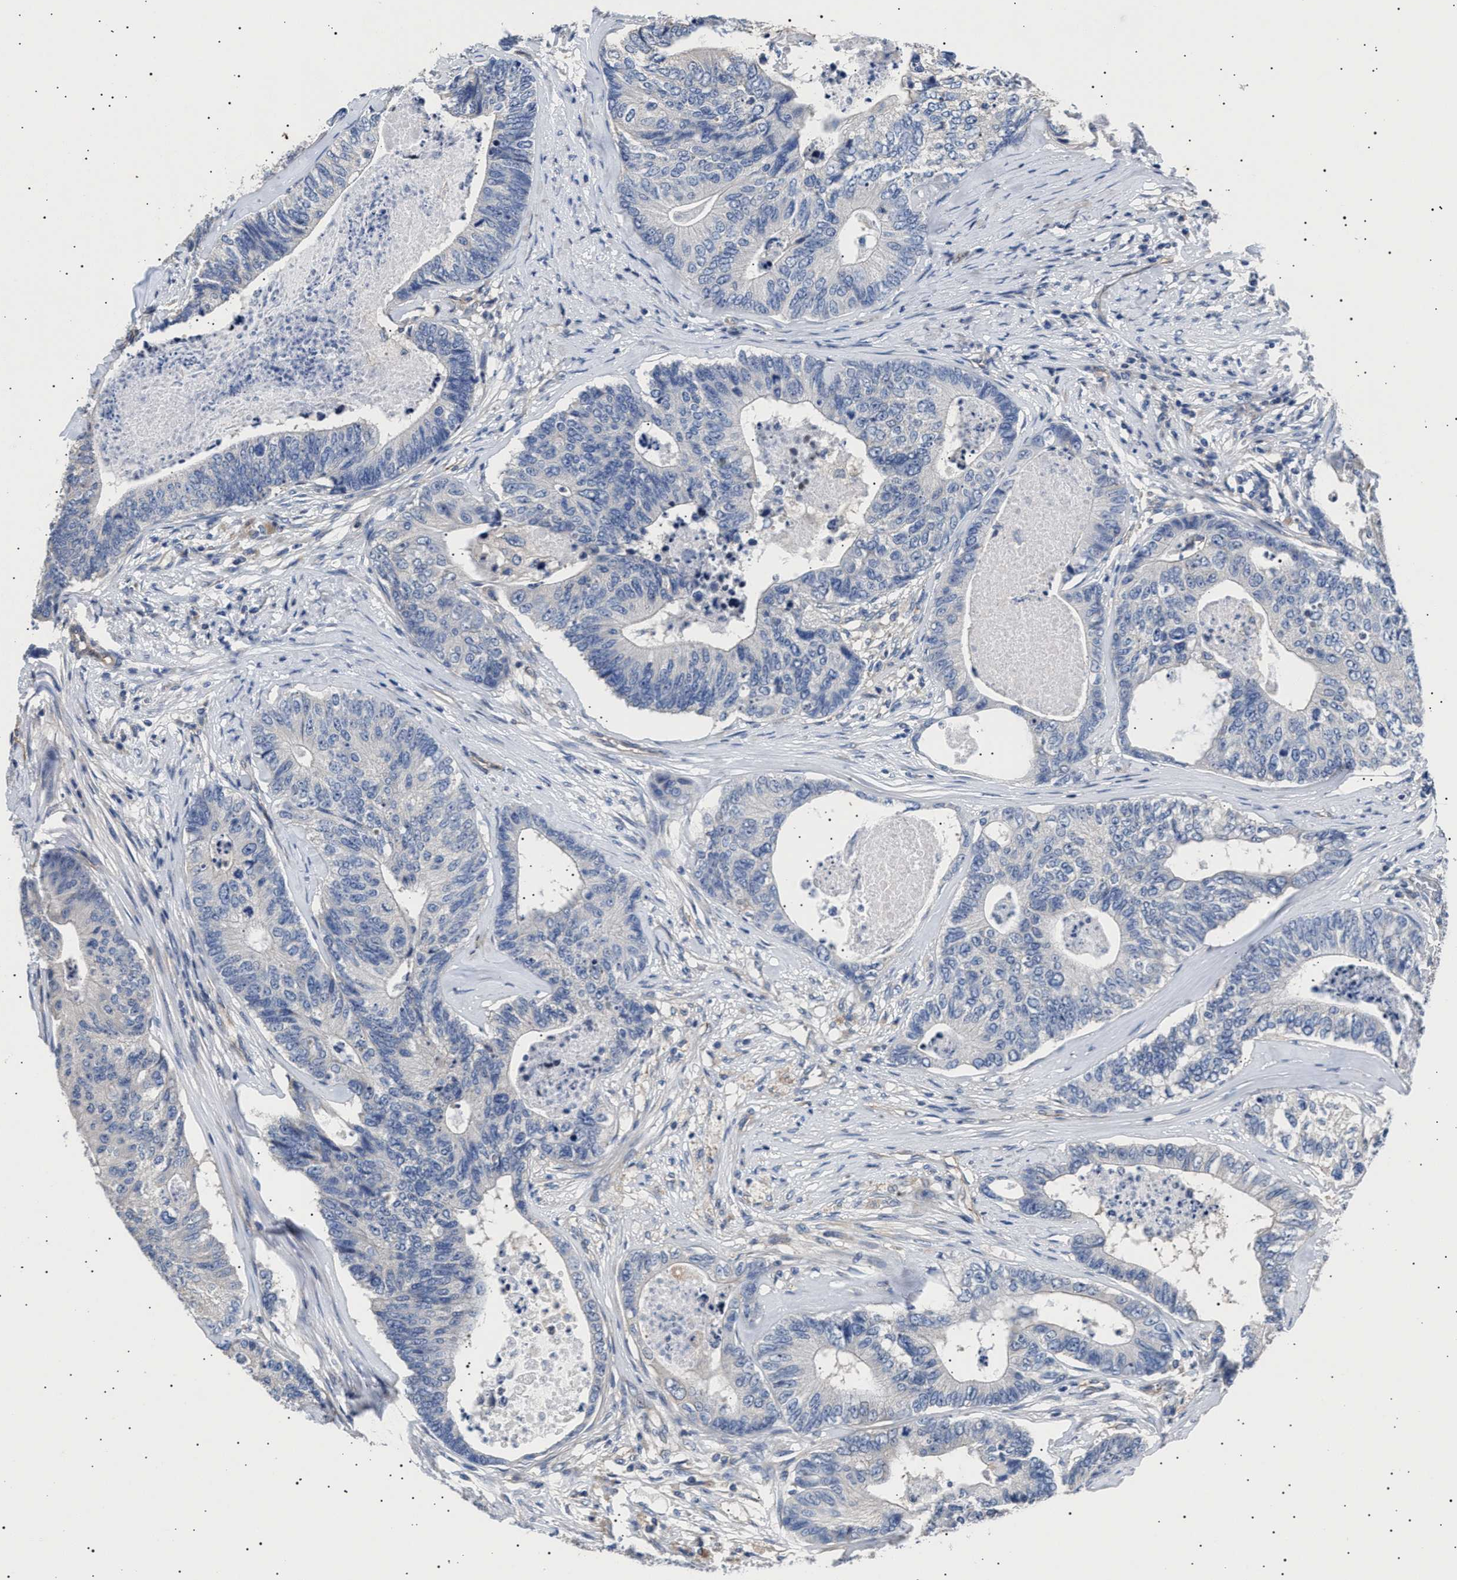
{"staining": {"intensity": "negative", "quantity": "none", "location": "none"}, "tissue": "colorectal cancer", "cell_type": "Tumor cells", "image_type": "cancer", "snomed": [{"axis": "morphology", "description": "Adenocarcinoma, NOS"}, {"axis": "topography", "description": "Colon"}], "caption": "Immunohistochemistry (IHC) image of human colorectal cancer stained for a protein (brown), which exhibits no staining in tumor cells.", "gene": "HEMGN", "patient": {"sex": "female", "age": 67}}